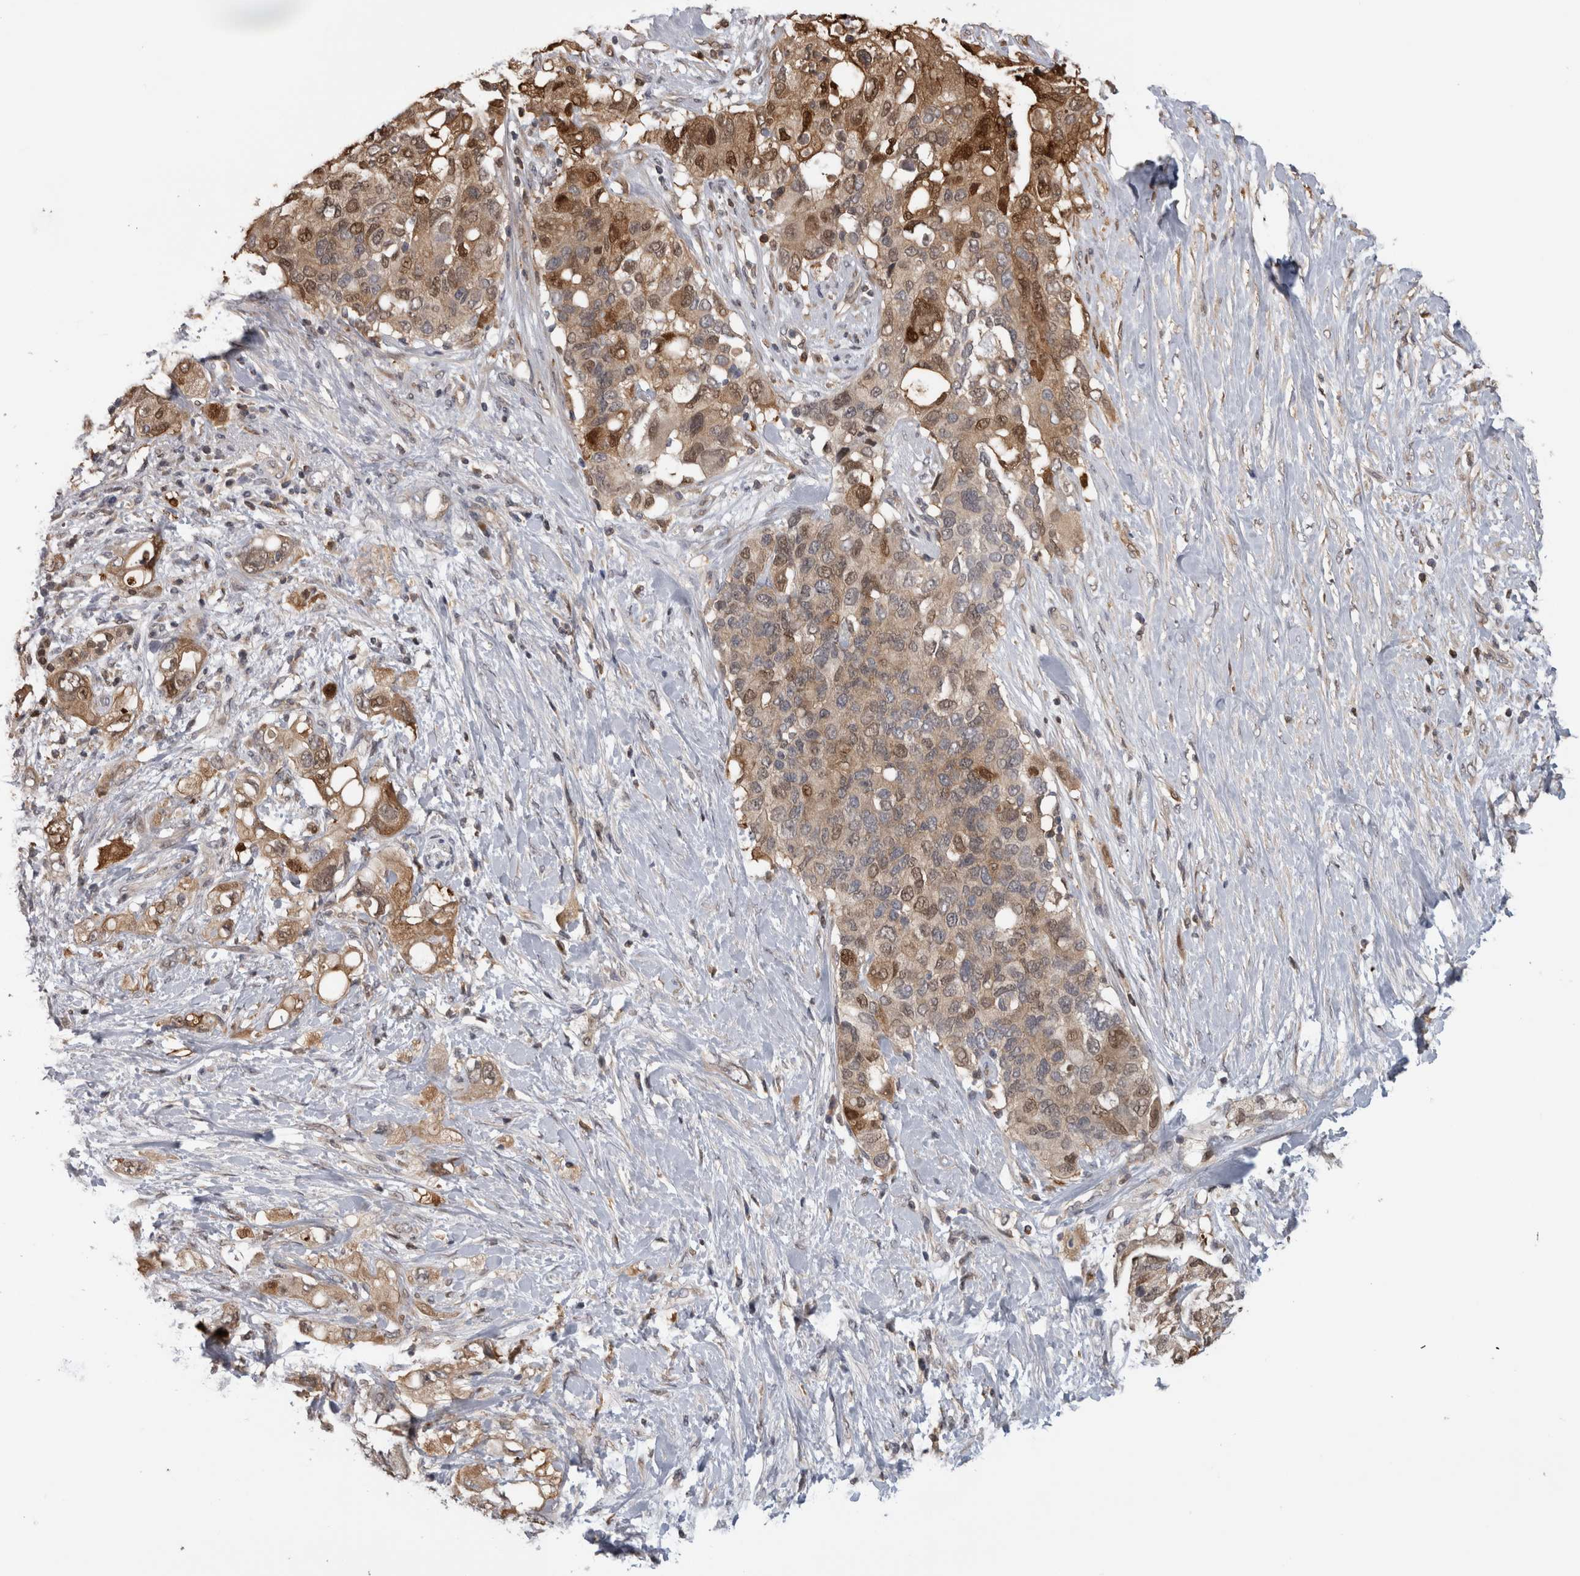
{"staining": {"intensity": "moderate", "quantity": ">75%", "location": "cytoplasmic/membranous,nuclear"}, "tissue": "pancreatic cancer", "cell_type": "Tumor cells", "image_type": "cancer", "snomed": [{"axis": "morphology", "description": "Adenocarcinoma, NOS"}, {"axis": "topography", "description": "Pancreas"}], "caption": "Pancreatic adenocarcinoma stained for a protein (brown) reveals moderate cytoplasmic/membranous and nuclear positive positivity in approximately >75% of tumor cells.", "gene": "USH1G", "patient": {"sex": "female", "age": 56}}